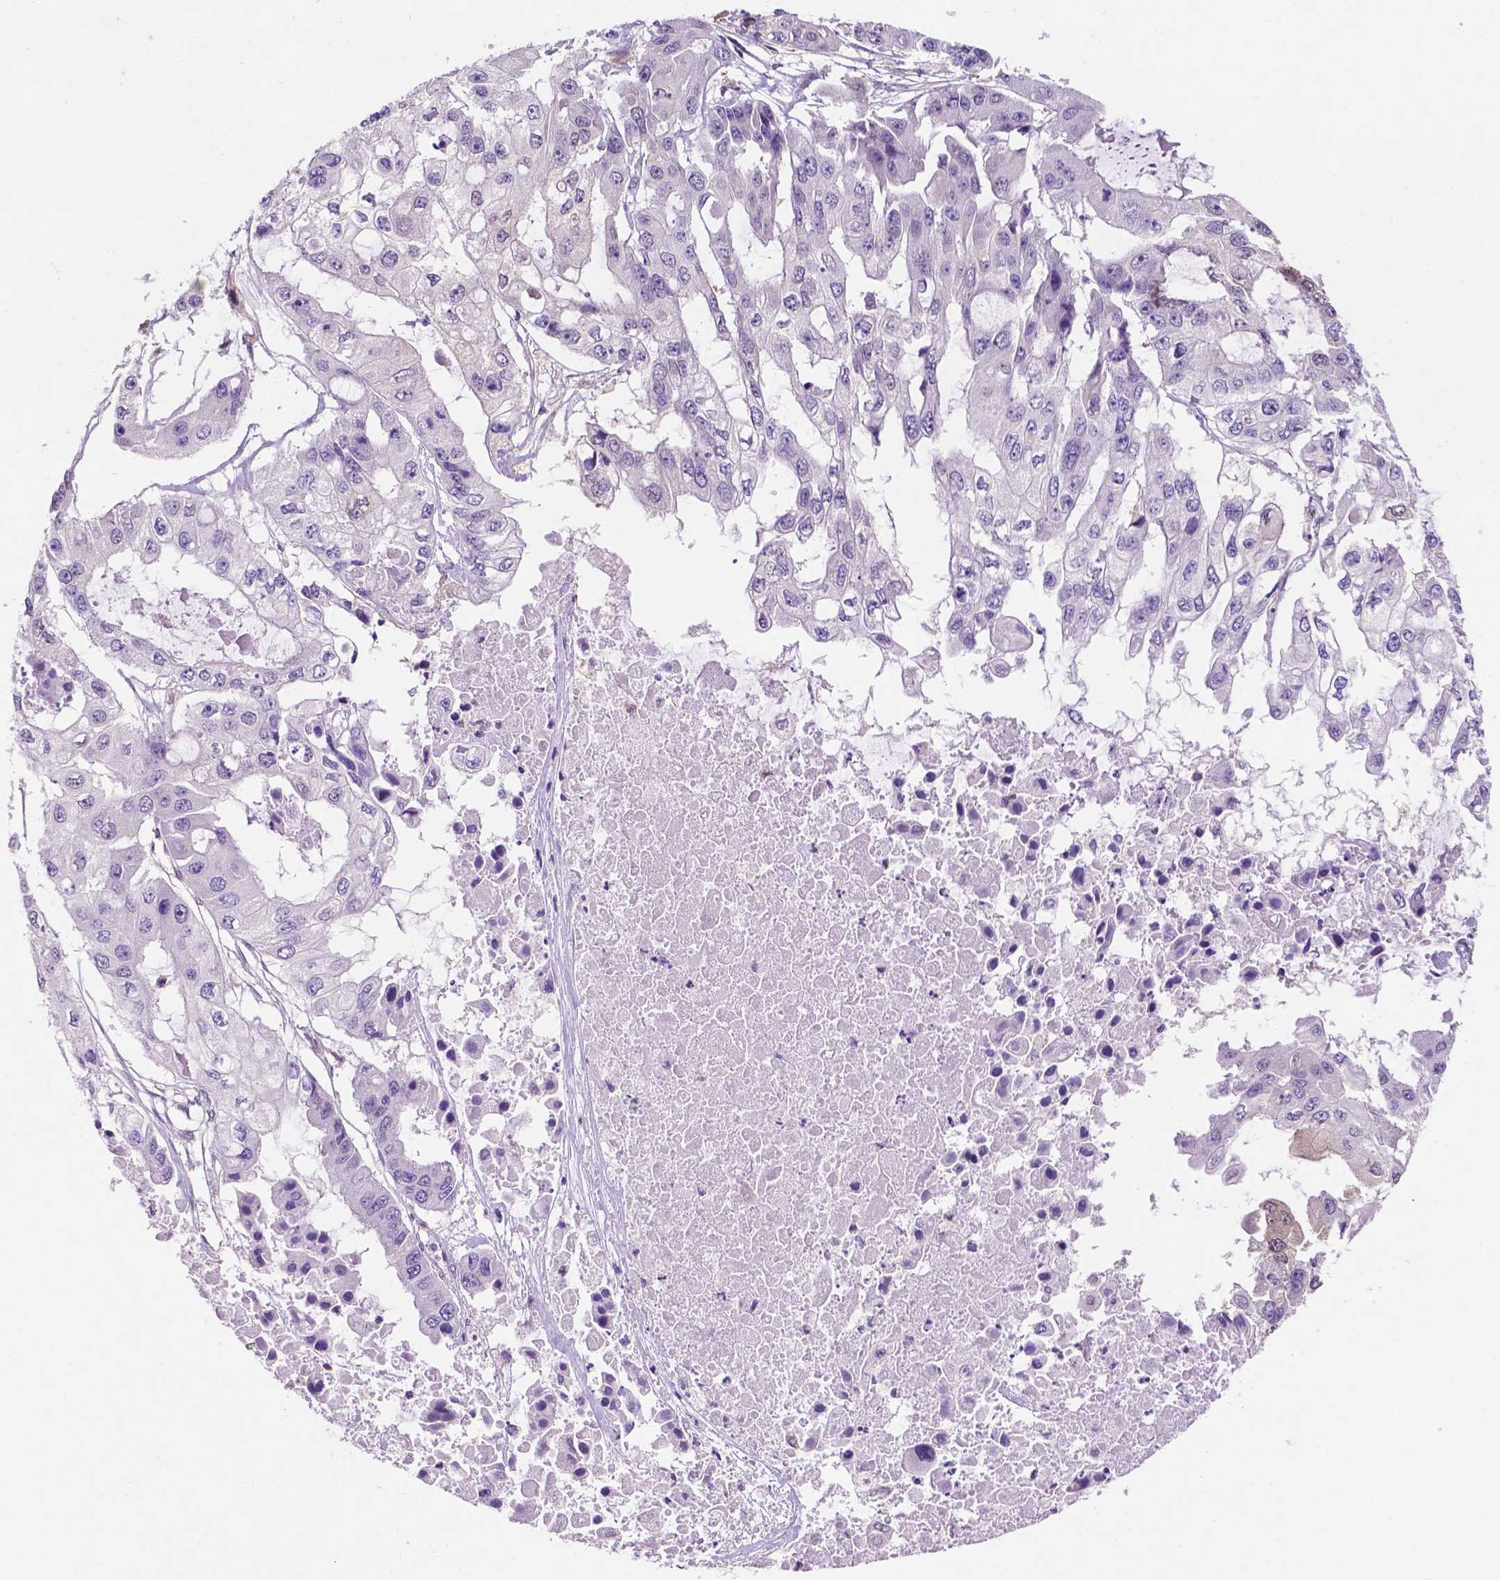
{"staining": {"intensity": "negative", "quantity": "none", "location": "none"}, "tissue": "ovarian cancer", "cell_type": "Tumor cells", "image_type": "cancer", "snomed": [{"axis": "morphology", "description": "Cystadenocarcinoma, serous, NOS"}, {"axis": "topography", "description": "Ovary"}], "caption": "DAB (3,3'-diaminobenzidine) immunohistochemical staining of ovarian cancer (serous cystadenocarcinoma) demonstrates no significant staining in tumor cells. (Brightfield microscopy of DAB (3,3'-diaminobenzidine) immunohistochemistry at high magnification).", "gene": "UBE2L6", "patient": {"sex": "female", "age": 56}}